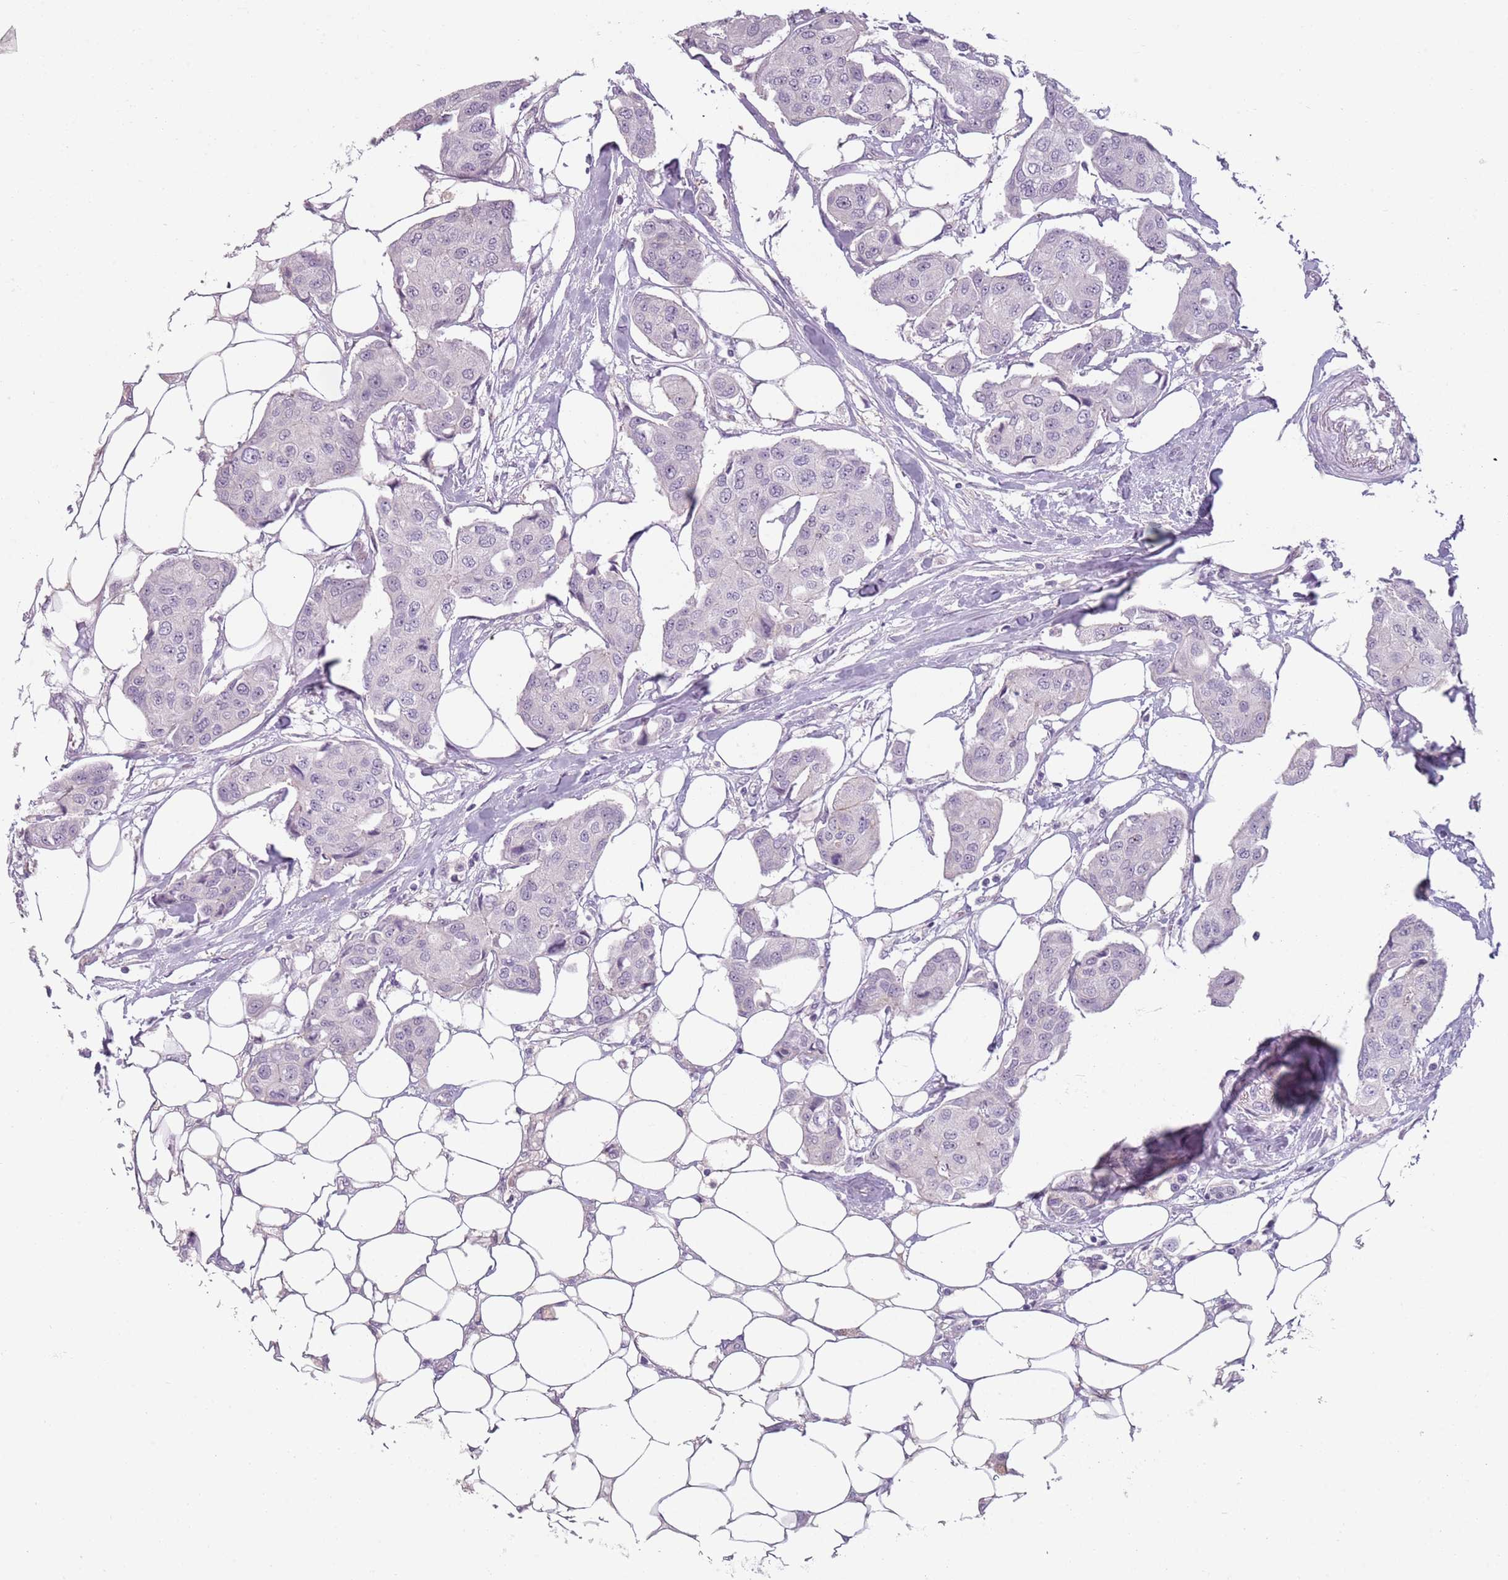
{"staining": {"intensity": "negative", "quantity": "none", "location": "none"}, "tissue": "breast cancer", "cell_type": "Tumor cells", "image_type": "cancer", "snomed": [{"axis": "morphology", "description": "Duct carcinoma"}, {"axis": "topography", "description": "Breast"}, {"axis": "topography", "description": "Lymph node"}], "caption": "High power microscopy photomicrograph of an immunohistochemistry histopathology image of breast invasive ductal carcinoma, revealing no significant positivity in tumor cells. Nuclei are stained in blue.", "gene": "PIEZO1", "patient": {"sex": "female", "age": 80}}